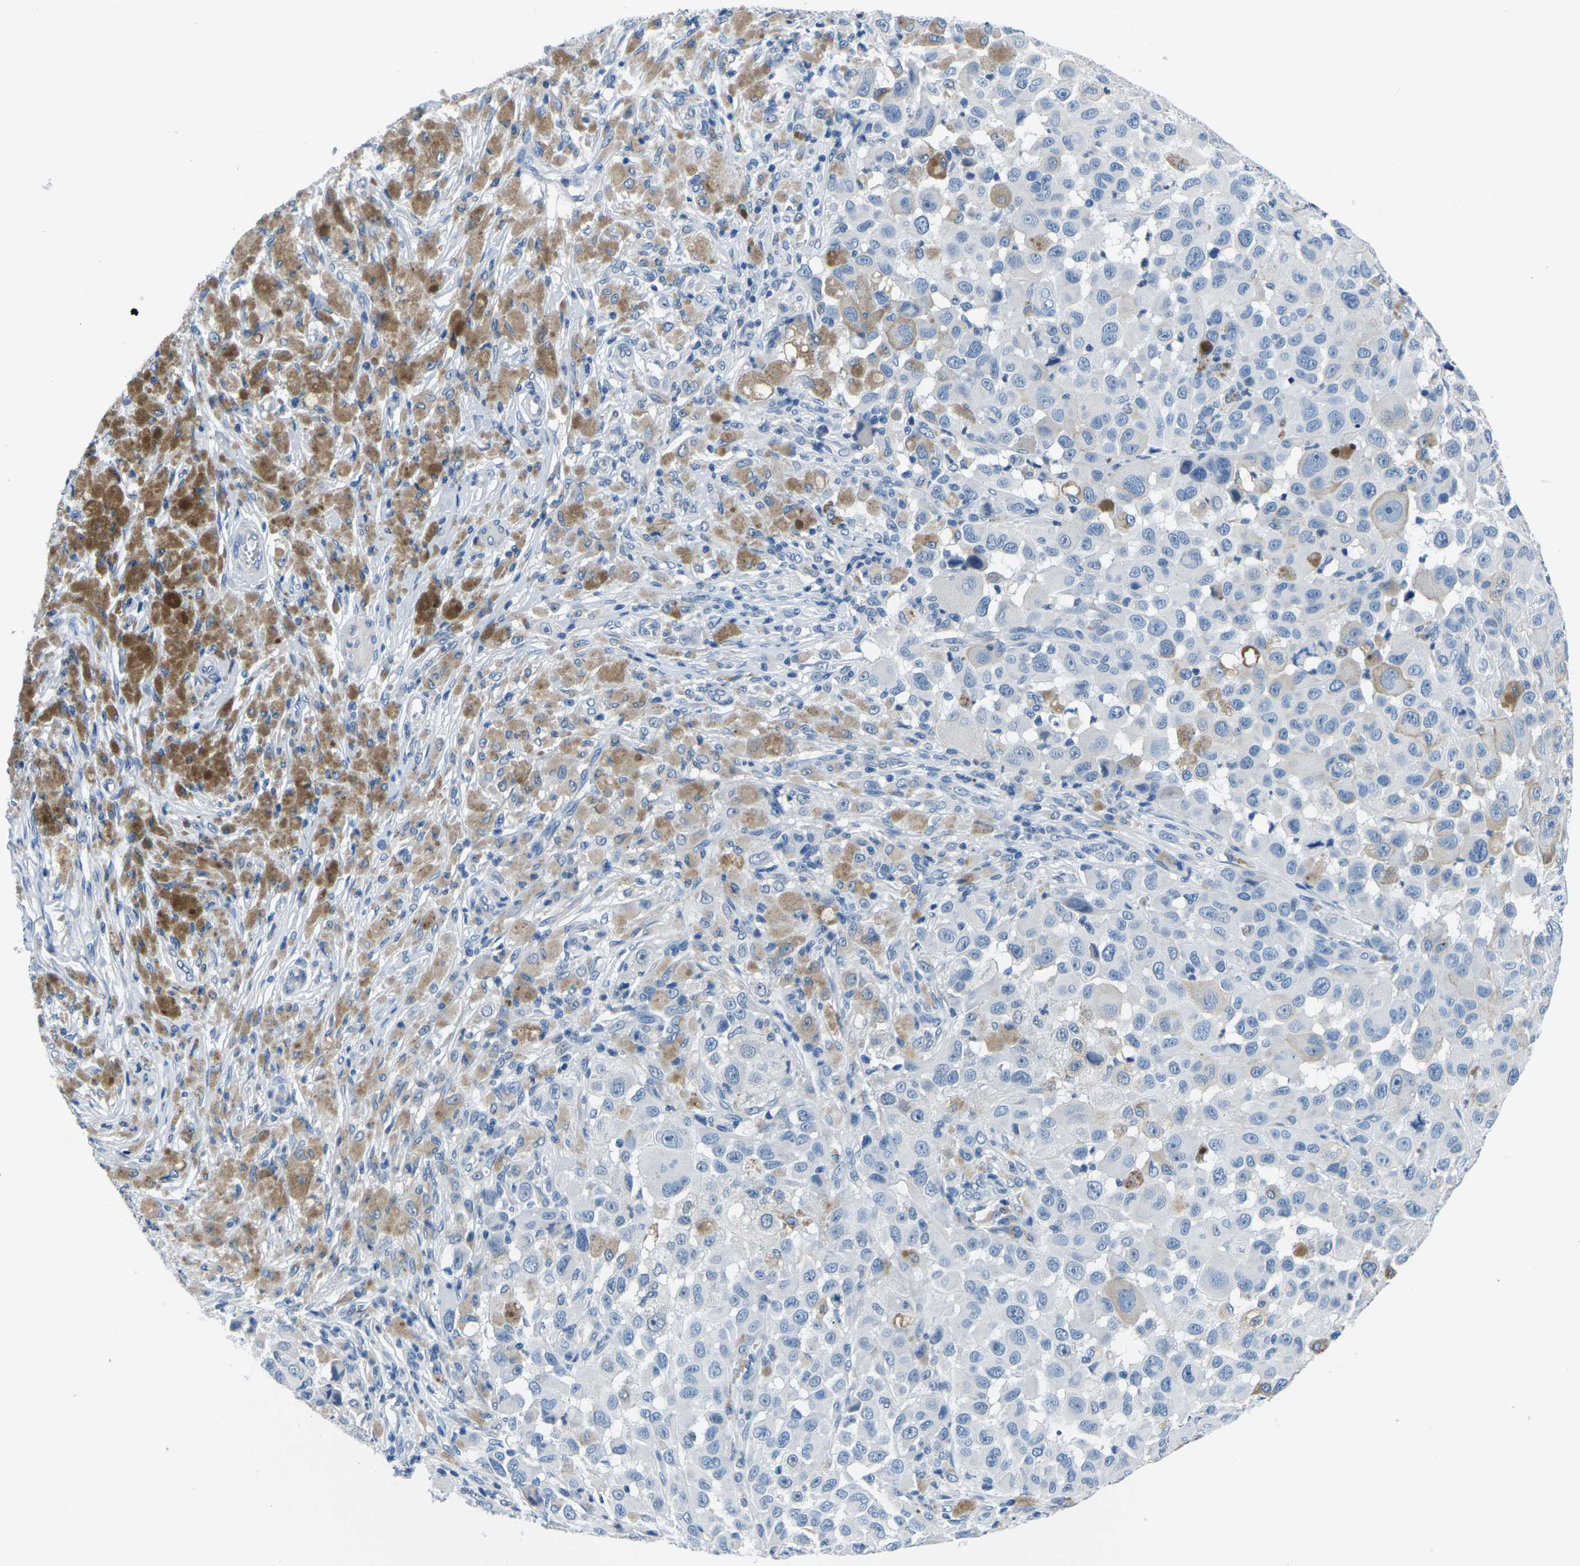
{"staining": {"intensity": "negative", "quantity": "none", "location": "none"}, "tissue": "melanoma", "cell_type": "Tumor cells", "image_type": "cancer", "snomed": [{"axis": "morphology", "description": "Malignant melanoma, NOS"}, {"axis": "topography", "description": "Skin"}], "caption": "This is an immunohistochemistry (IHC) micrograph of human melanoma. There is no expression in tumor cells.", "gene": "UMOD", "patient": {"sex": "male", "age": 96}}